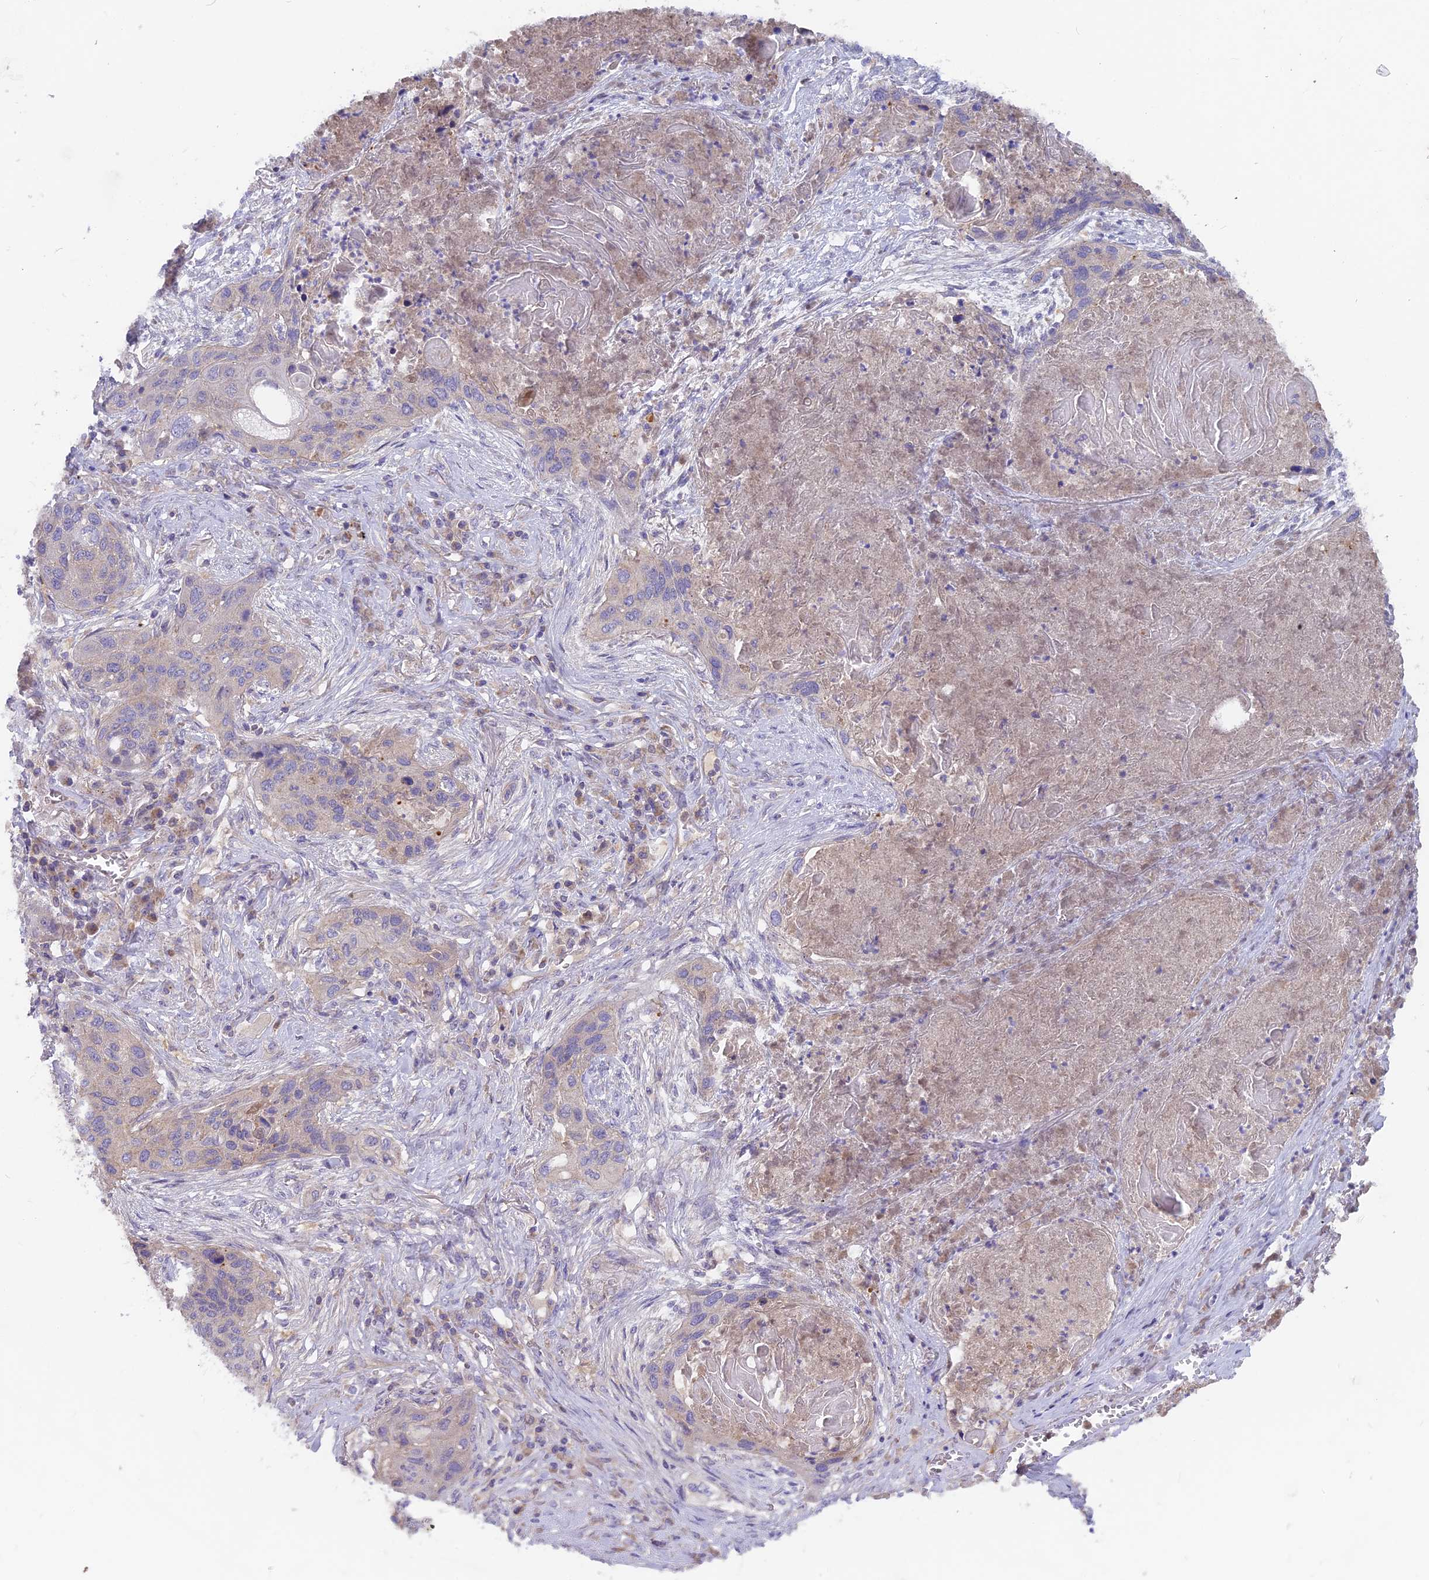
{"staining": {"intensity": "weak", "quantity": "<25%", "location": "cytoplasmic/membranous"}, "tissue": "lung cancer", "cell_type": "Tumor cells", "image_type": "cancer", "snomed": [{"axis": "morphology", "description": "Squamous cell carcinoma, NOS"}, {"axis": "topography", "description": "Lung"}], "caption": "Immunohistochemistry photomicrograph of human lung cancer (squamous cell carcinoma) stained for a protein (brown), which exhibits no positivity in tumor cells. (DAB (3,3'-diaminobenzidine) IHC visualized using brightfield microscopy, high magnification).", "gene": "PZP", "patient": {"sex": "female", "age": 63}}